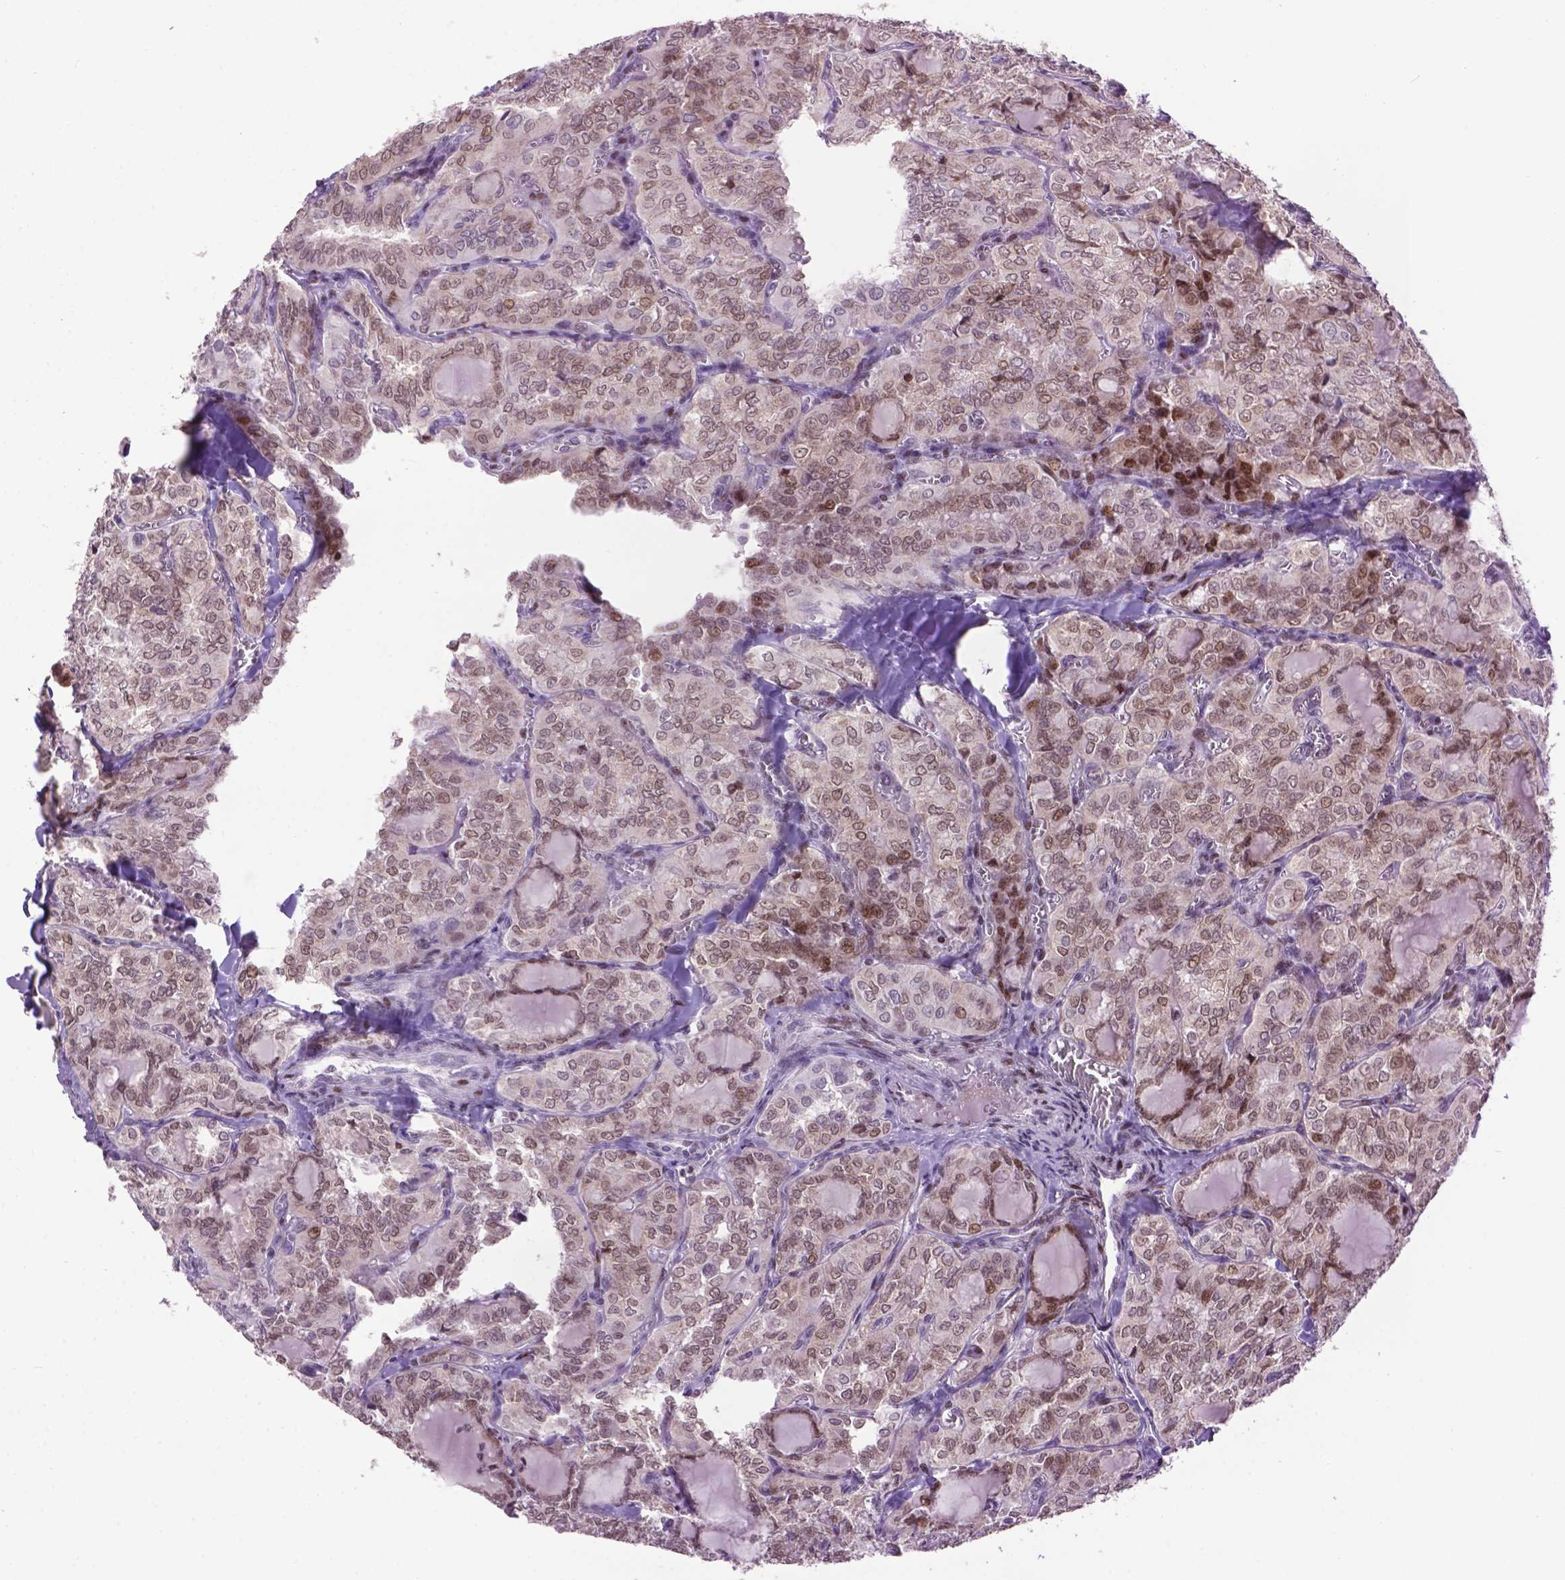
{"staining": {"intensity": "moderate", "quantity": "25%-75%", "location": "nuclear"}, "tissue": "thyroid cancer", "cell_type": "Tumor cells", "image_type": "cancer", "snomed": [{"axis": "morphology", "description": "Papillary adenocarcinoma, NOS"}, {"axis": "topography", "description": "Thyroid gland"}], "caption": "Brown immunohistochemical staining in human thyroid cancer exhibits moderate nuclear expression in approximately 25%-75% of tumor cells. The staining is performed using DAB (3,3'-diaminobenzidine) brown chromogen to label protein expression. The nuclei are counter-stained blue using hematoxylin.", "gene": "TH", "patient": {"sex": "female", "age": 41}}